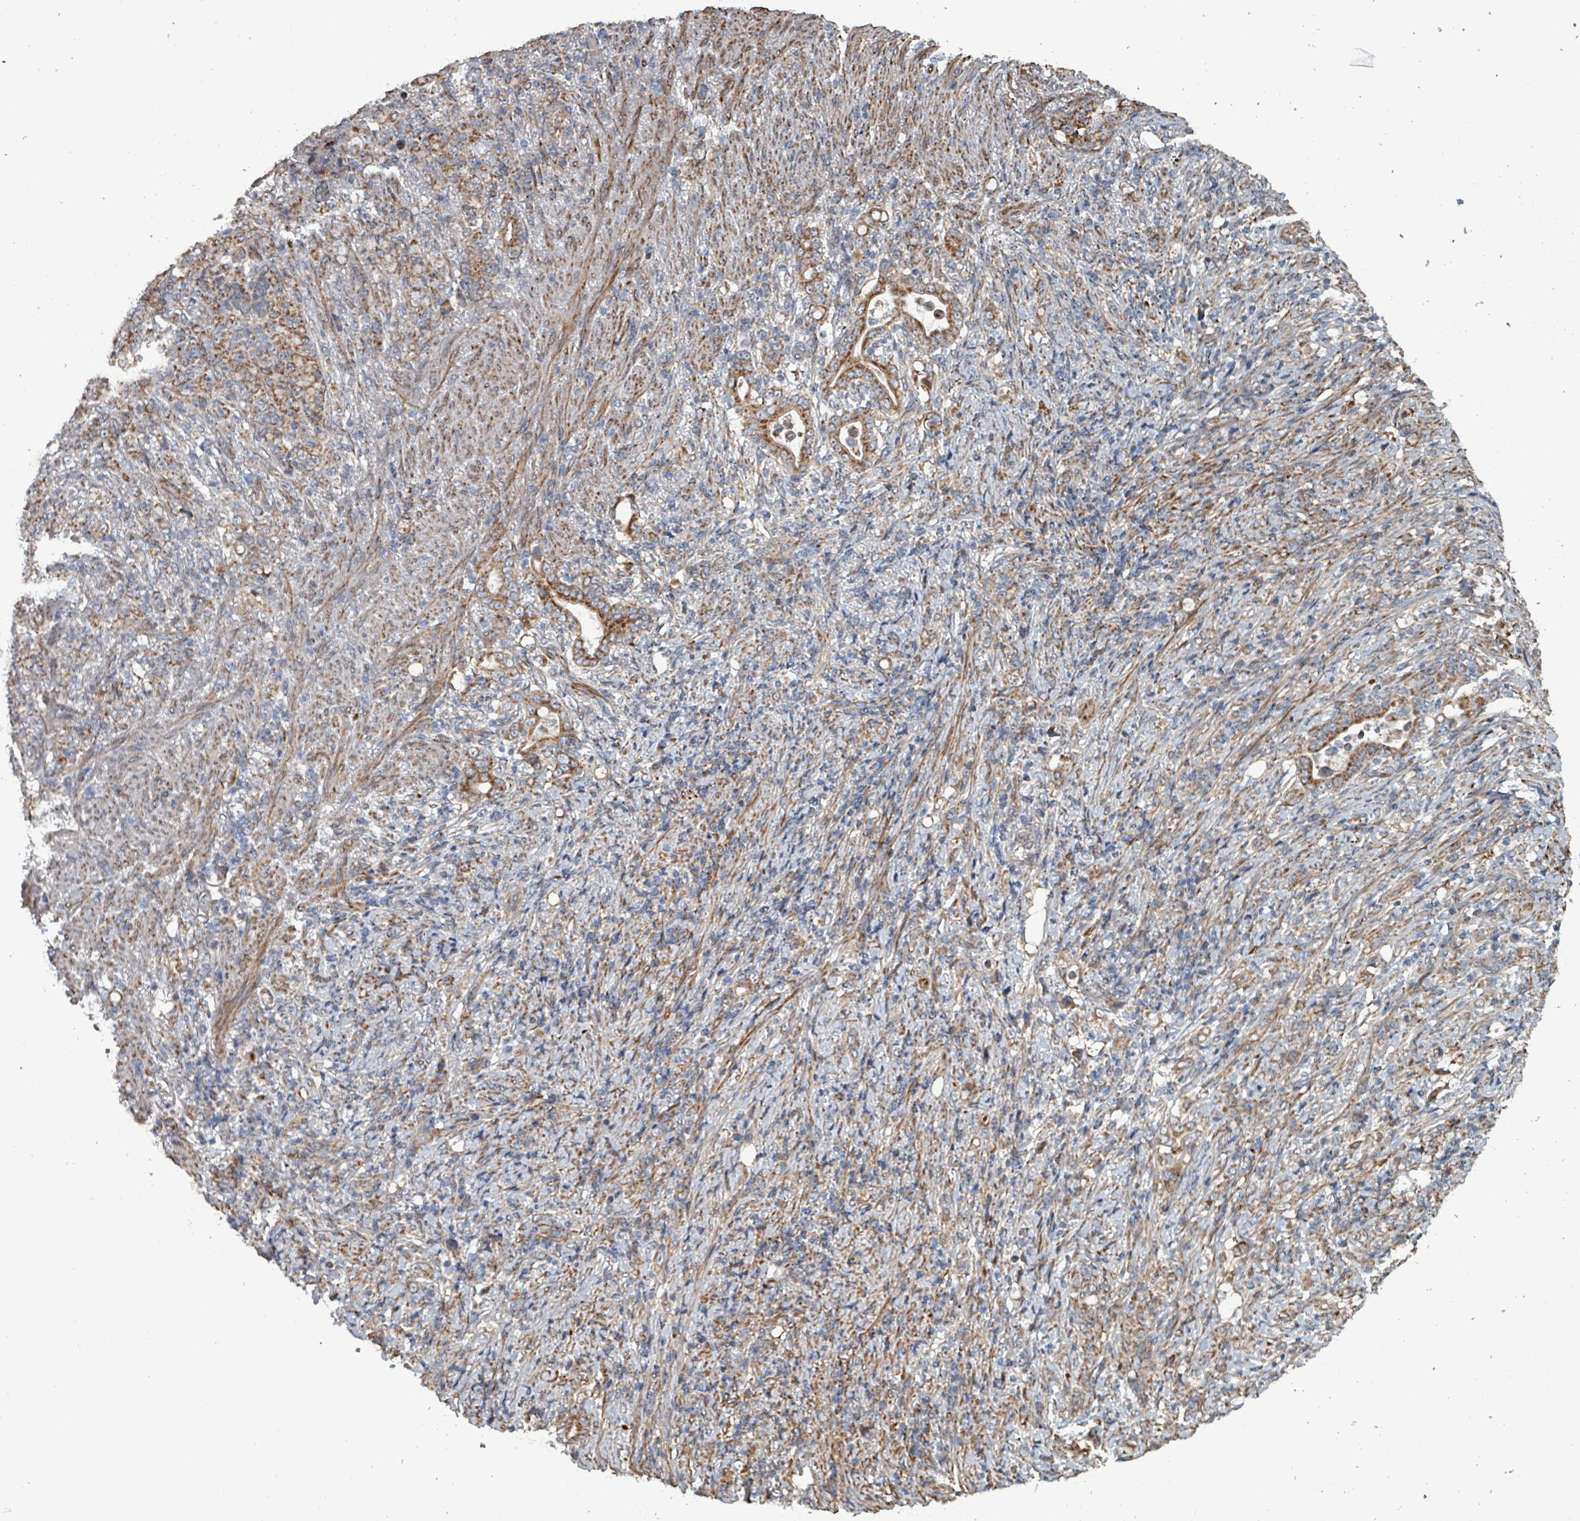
{"staining": {"intensity": "moderate", "quantity": ">75%", "location": "cytoplasmic/membranous"}, "tissue": "stomach cancer", "cell_type": "Tumor cells", "image_type": "cancer", "snomed": [{"axis": "morphology", "description": "Normal tissue, NOS"}, {"axis": "morphology", "description": "Adenocarcinoma, NOS"}, {"axis": "topography", "description": "Stomach"}], "caption": "Tumor cells reveal medium levels of moderate cytoplasmic/membranous expression in approximately >75% of cells in human stomach adenocarcinoma. (DAB (3,3'-diaminobenzidine) = brown stain, brightfield microscopy at high magnification).", "gene": "MRPL4", "patient": {"sex": "female", "age": 79}}